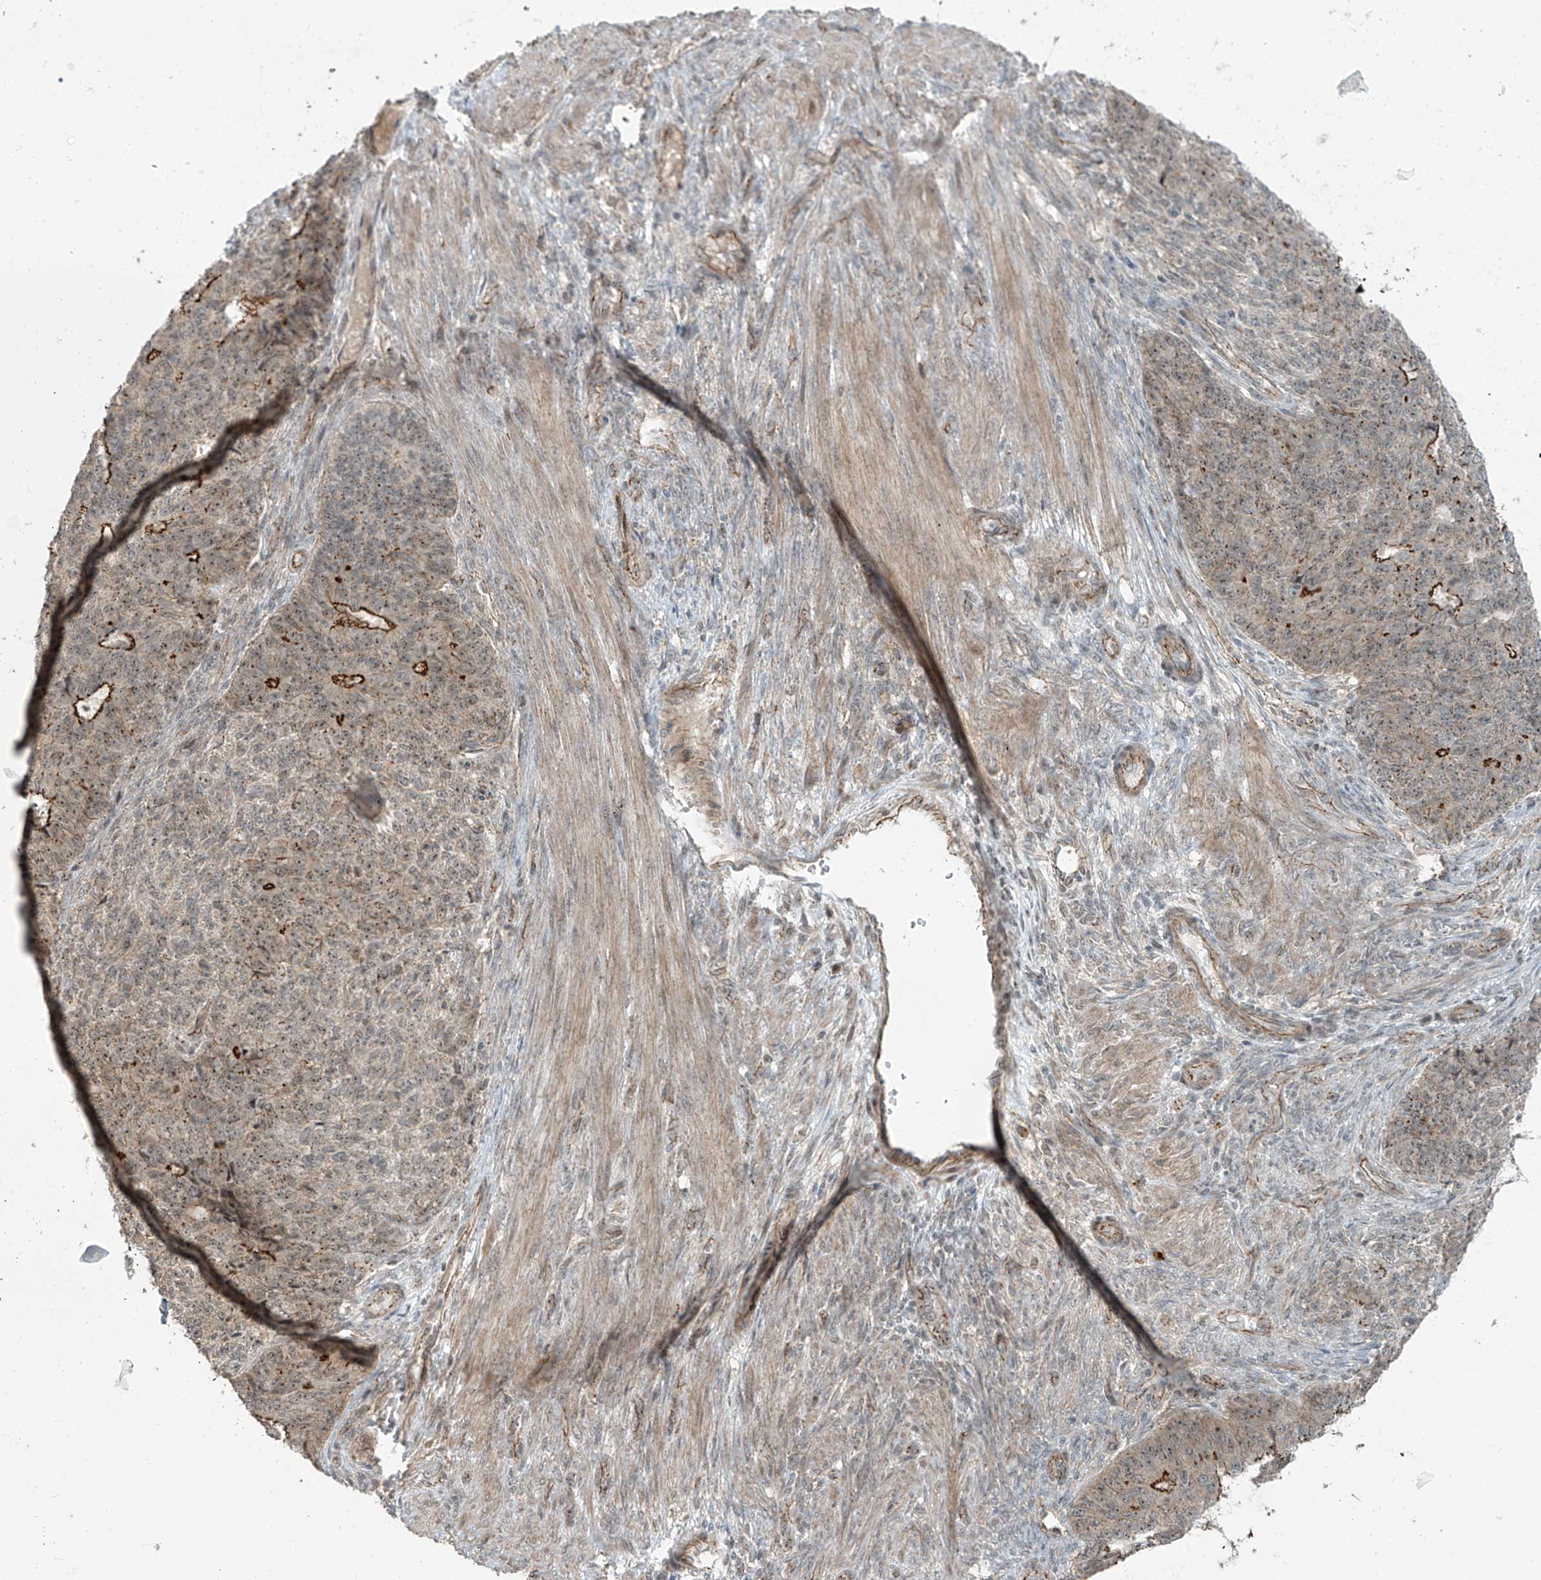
{"staining": {"intensity": "strong", "quantity": "25%-75%", "location": "cytoplasmic/membranous,nuclear"}, "tissue": "endometrial cancer", "cell_type": "Tumor cells", "image_type": "cancer", "snomed": [{"axis": "morphology", "description": "Adenocarcinoma, NOS"}, {"axis": "topography", "description": "Endometrium"}], "caption": "Tumor cells show high levels of strong cytoplasmic/membranous and nuclear positivity in about 25%-75% of cells in human adenocarcinoma (endometrial).", "gene": "ZNF16", "patient": {"sex": "female", "age": 32}}